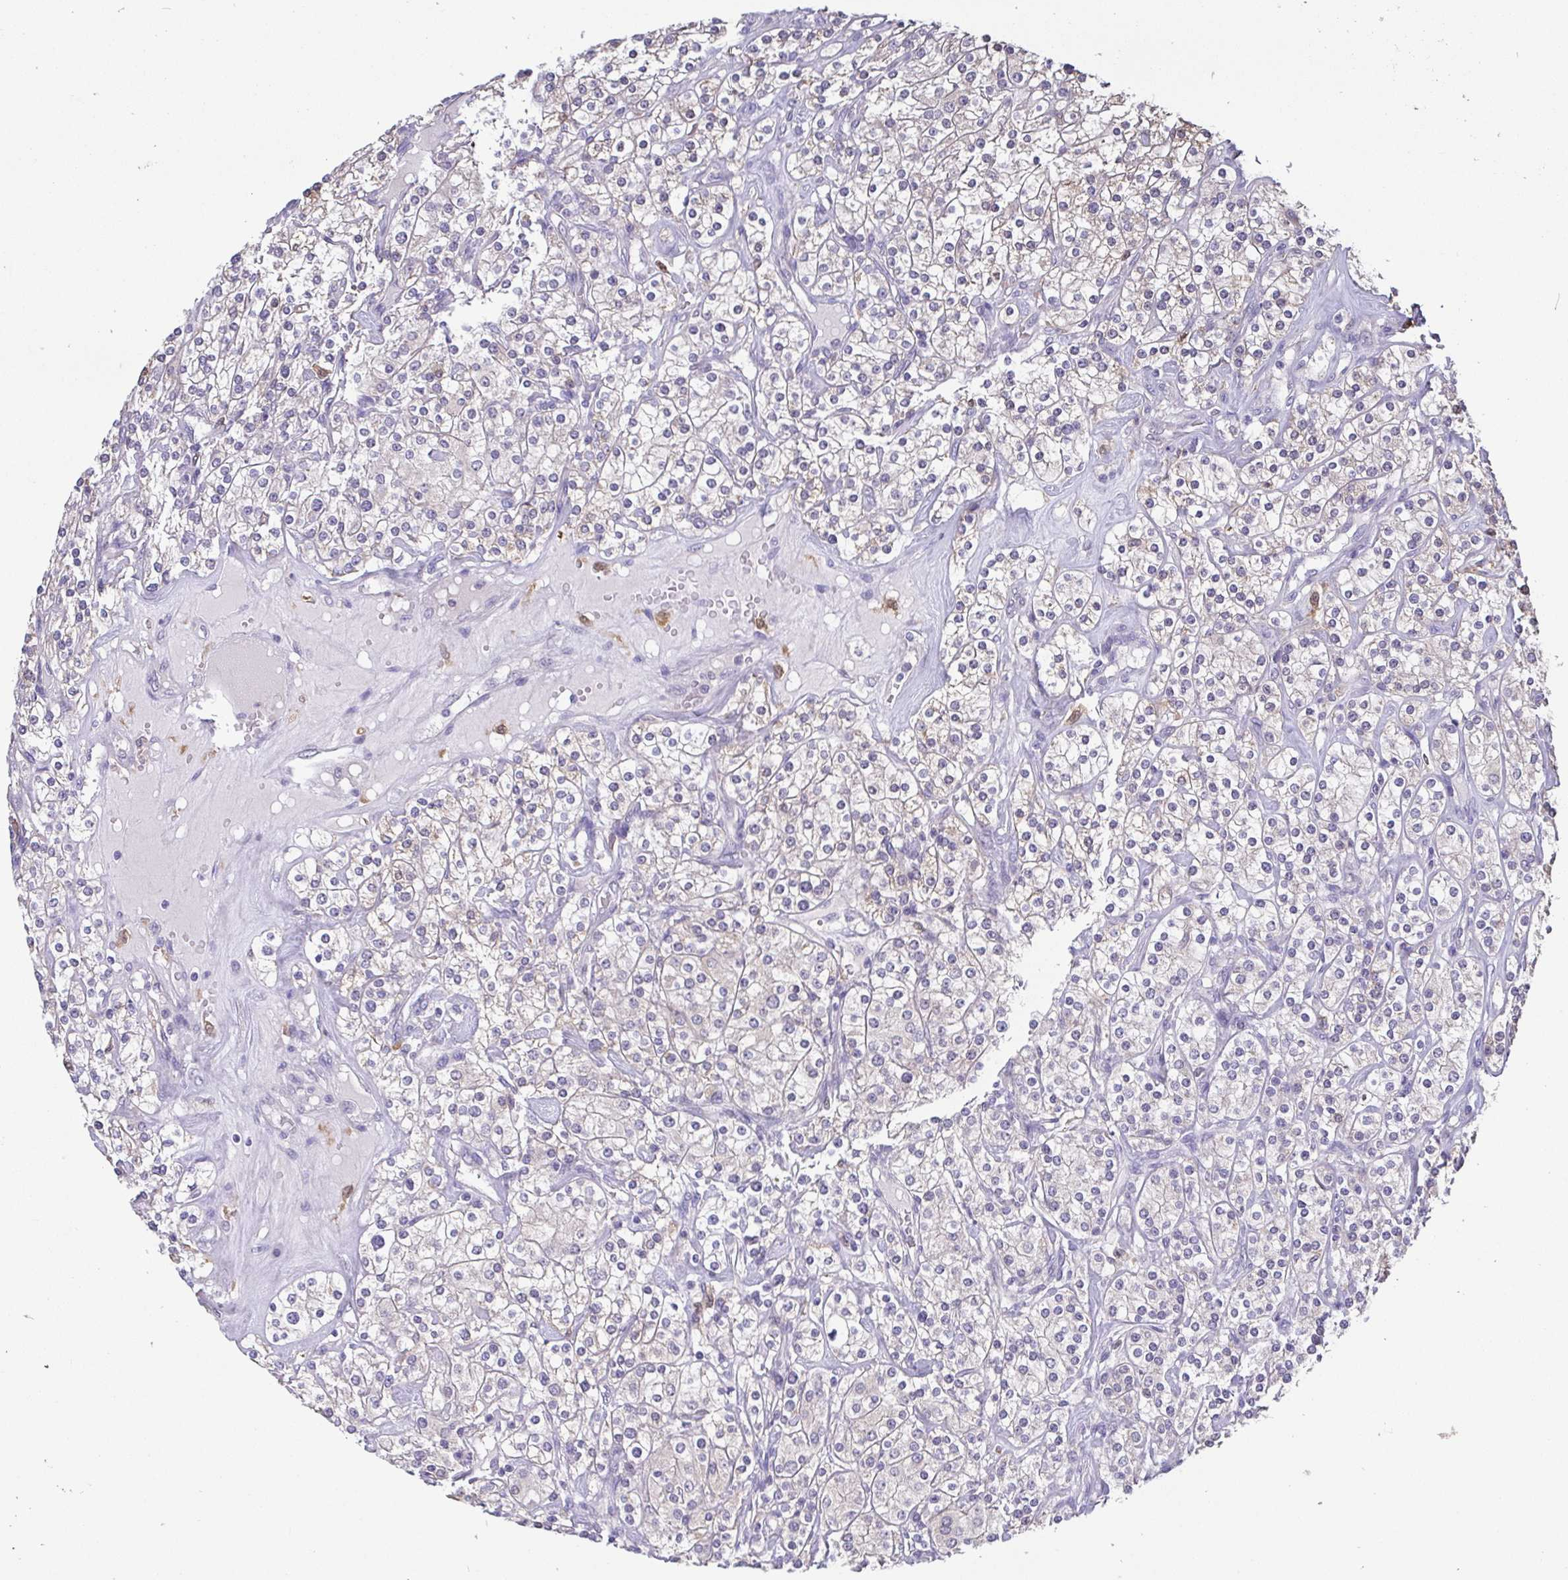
{"staining": {"intensity": "negative", "quantity": "none", "location": "none"}, "tissue": "renal cancer", "cell_type": "Tumor cells", "image_type": "cancer", "snomed": [{"axis": "morphology", "description": "Adenocarcinoma, NOS"}, {"axis": "topography", "description": "Kidney"}], "caption": "An image of adenocarcinoma (renal) stained for a protein shows no brown staining in tumor cells.", "gene": "IDH1", "patient": {"sex": "male", "age": 77}}